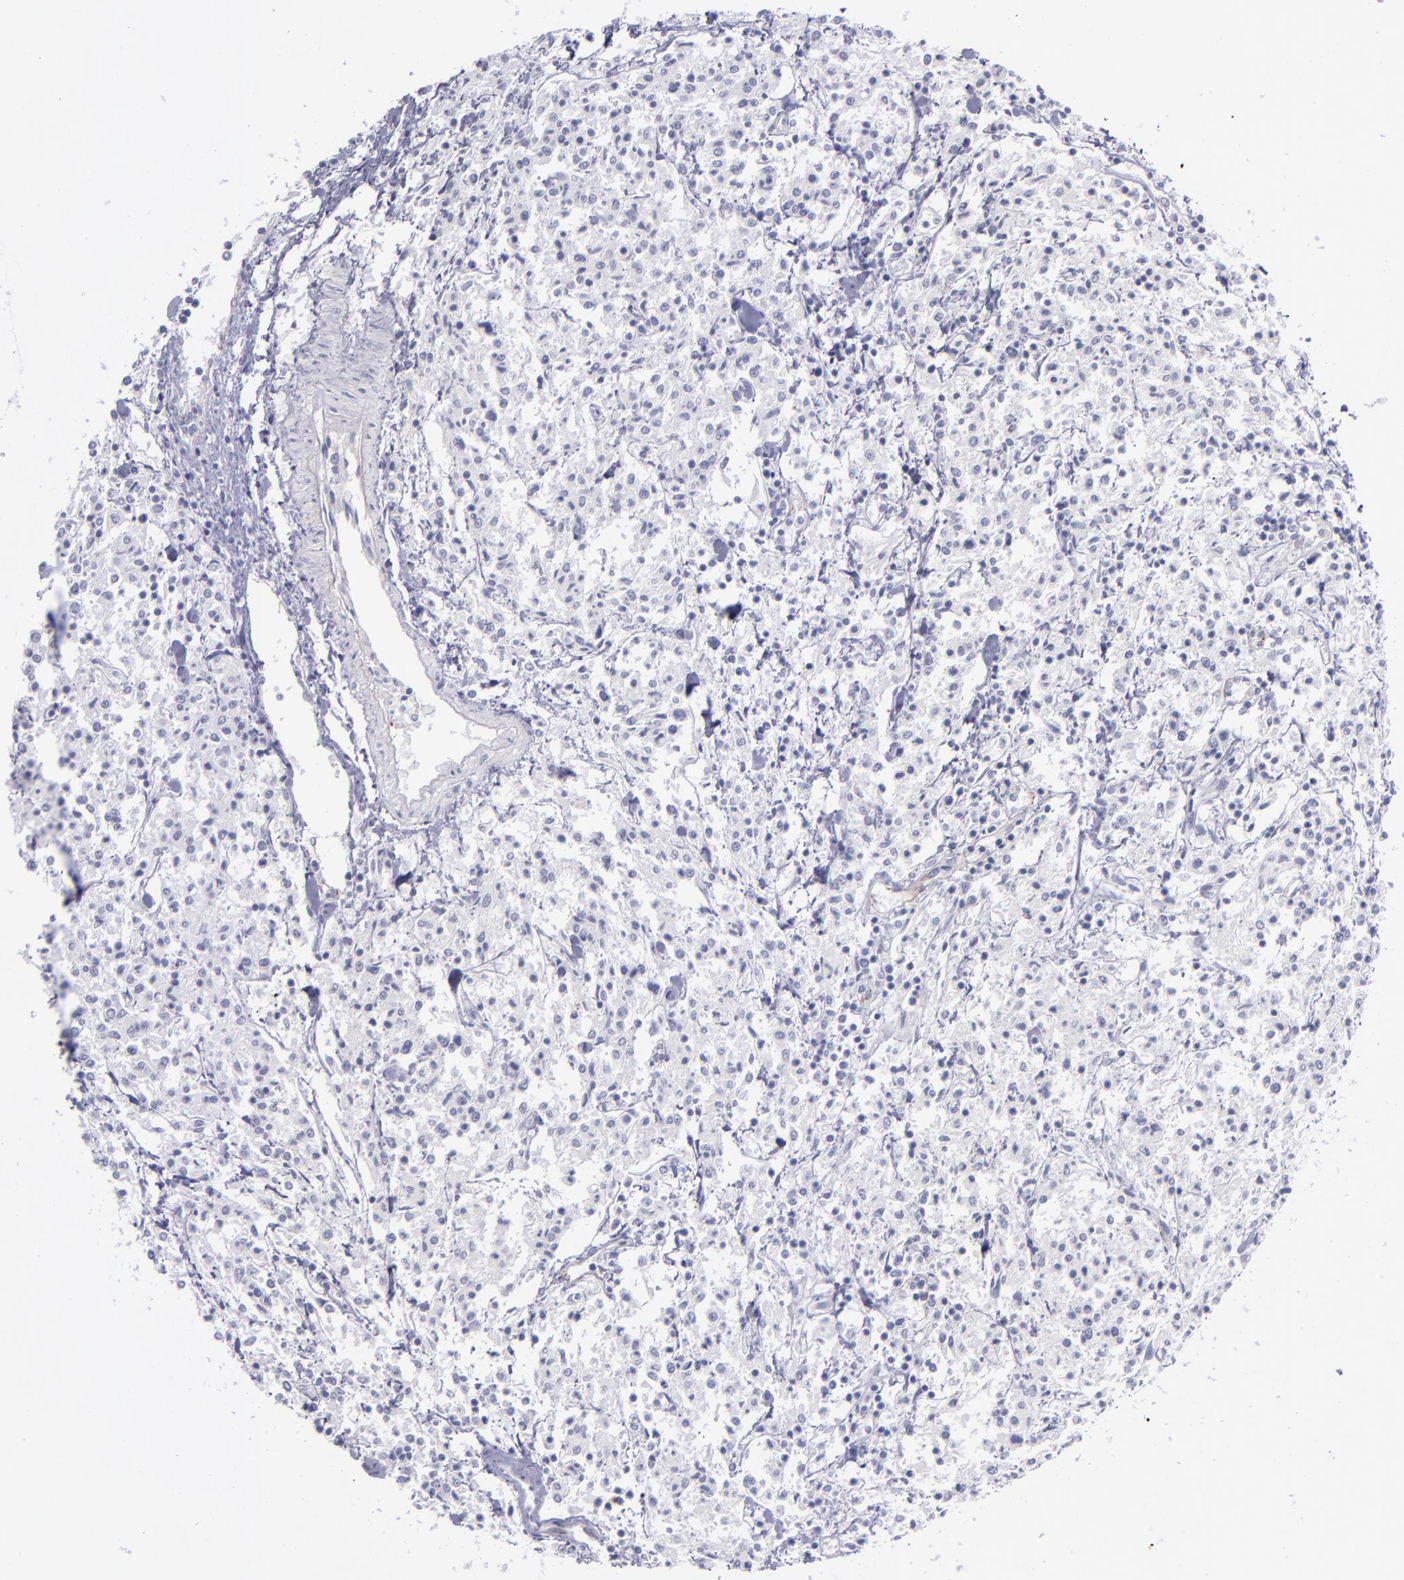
{"staining": {"intensity": "negative", "quantity": "none", "location": "none"}, "tissue": "lymphoma", "cell_type": "Tumor cells", "image_type": "cancer", "snomed": [{"axis": "morphology", "description": "Malignant lymphoma, non-Hodgkin's type, Low grade"}, {"axis": "topography", "description": "Small intestine"}], "caption": "Immunohistochemical staining of lymphoma demonstrates no significant positivity in tumor cells.", "gene": "ITGB4", "patient": {"sex": "female", "age": 59}}